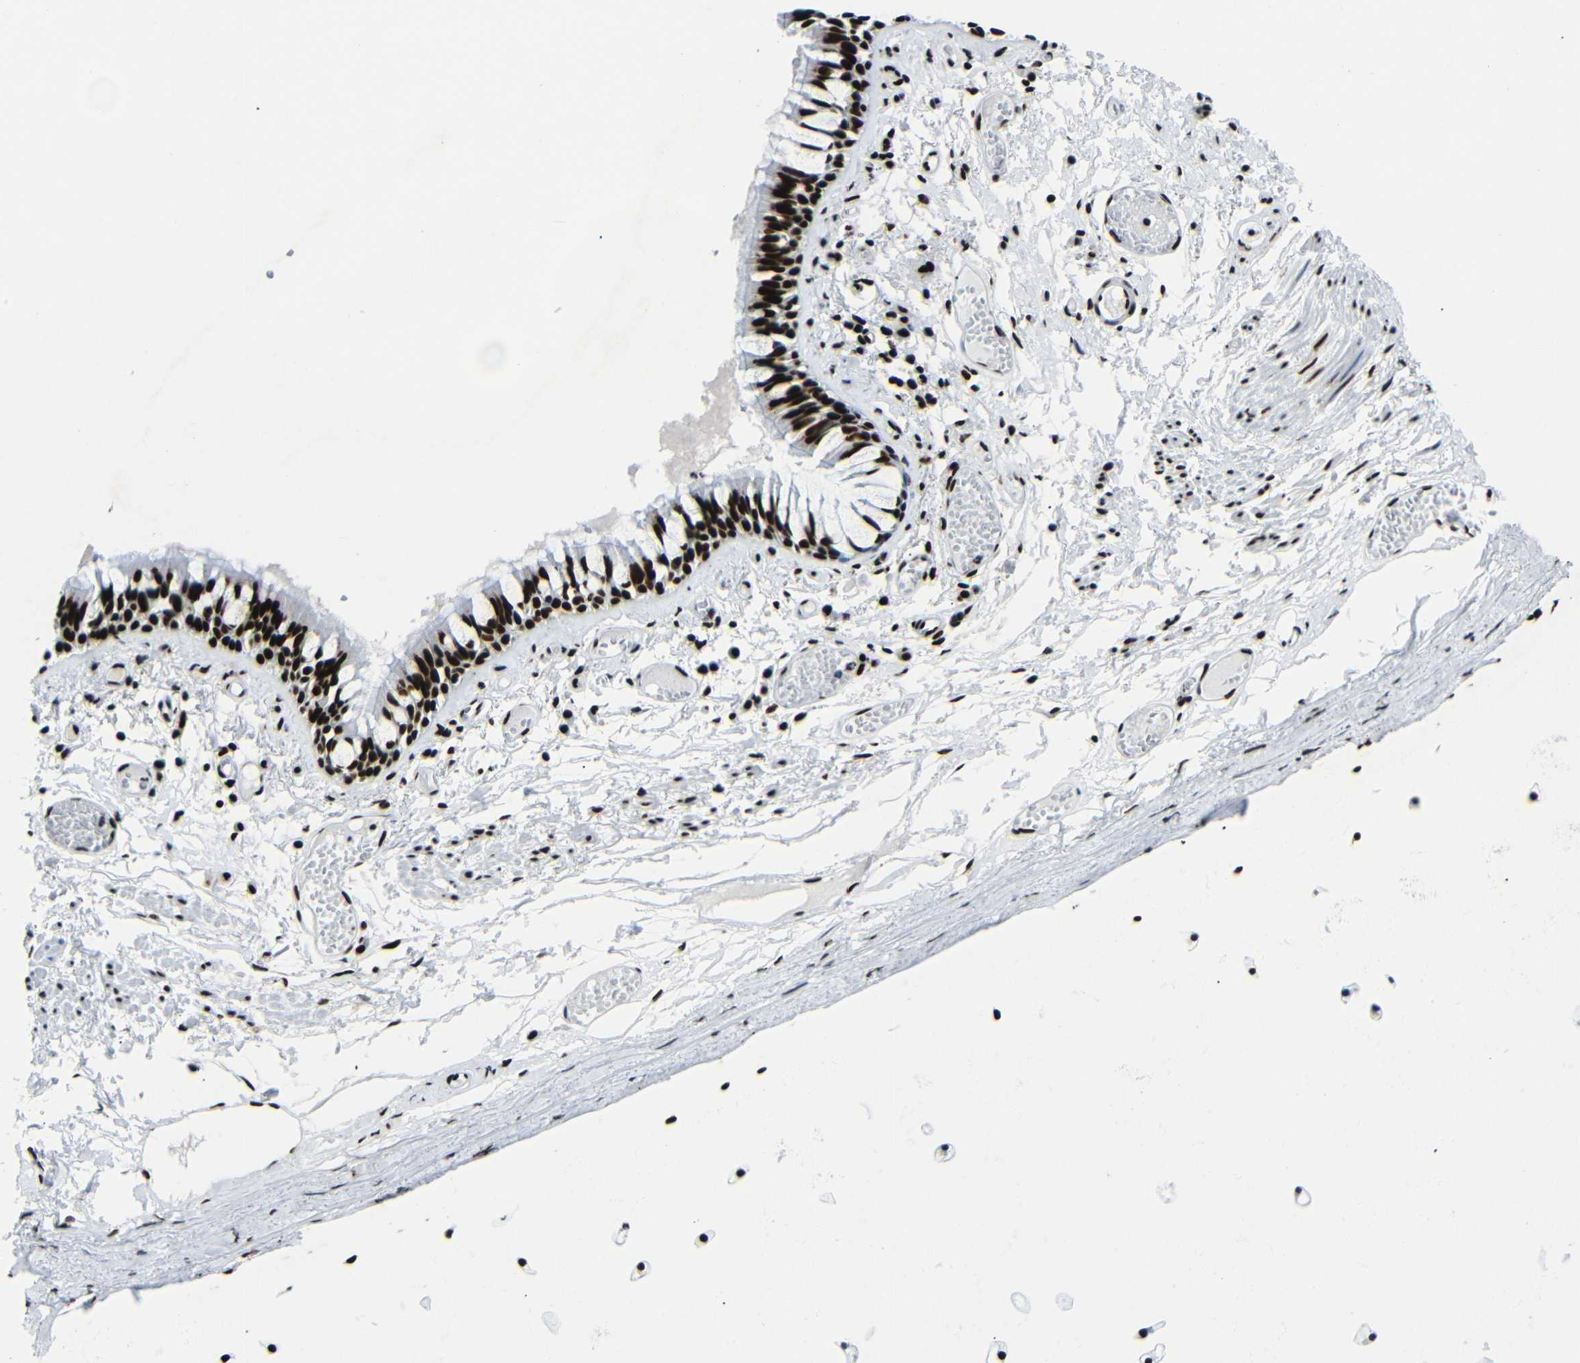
{"staining": {"intensity": "strong", "quantity": ">75%", "location": "nuclear"}, "tissue": "bronchus", "cell_type": "Respiratory epithelial cells", "image_type": "normal", "snomed": [{"axis": "morphology", "description": "Normal tissue, NOS"}, {"axis": "morphology", "description": "Inflammation, NOS"}, {"axis": "topography", "description": "Cartilage tissue"}, {"axis": "topography", "description": "Lung"}], "caption": "An immunohistochemistry micrograph of unremarkable tissue is shown. Protein staining in brown highlights strong nuclear positivity in bronchus within respiratory epithelial cells. (Stains: DAB in brown, nuclei in blue, Microscopy: brightfield microscopy at high magnification).", "gene": "SRSF1", "patient": {"sex": "male", "age": 71}}